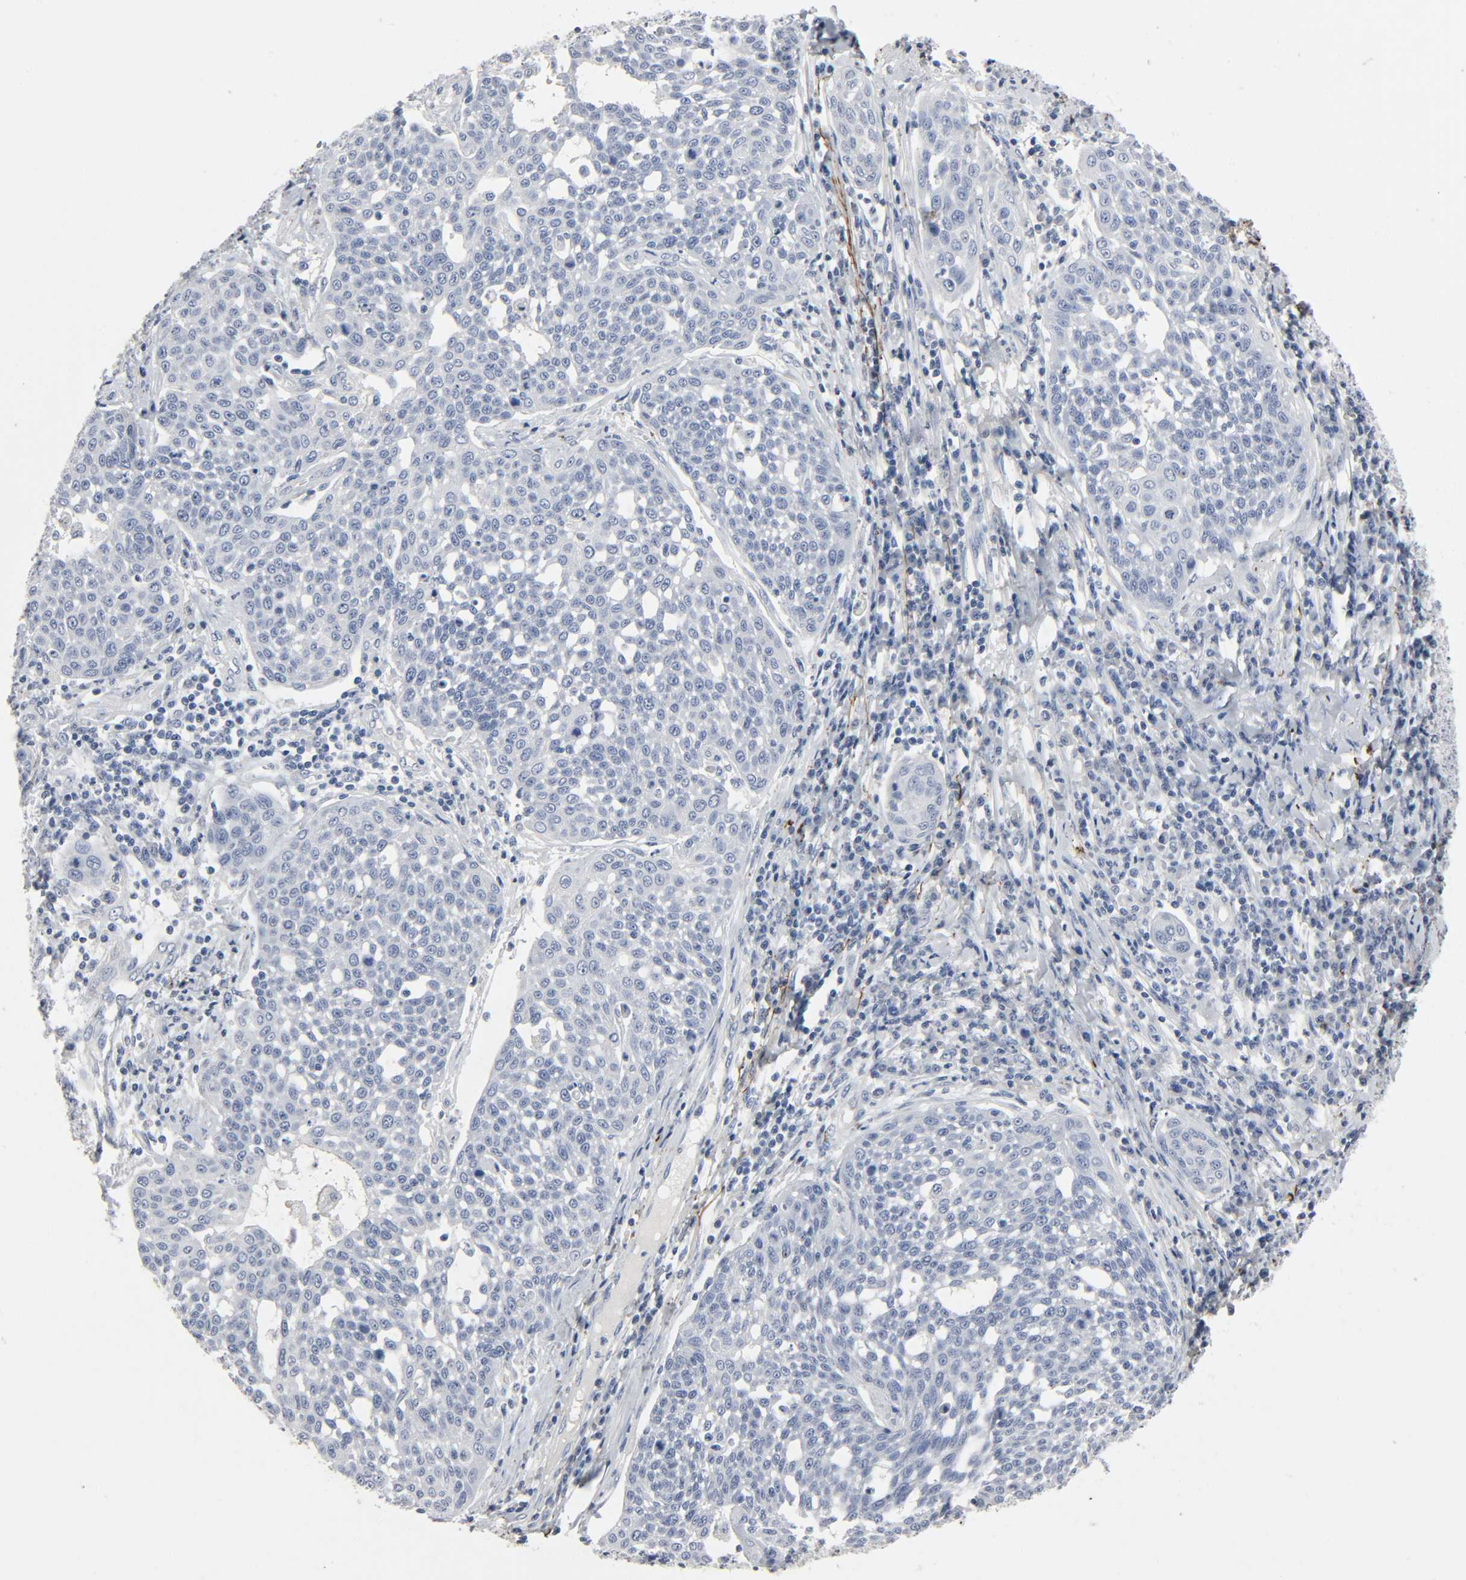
{"staining": {"intensity": "negative", "quantity": "none", "location": "none"}, "tissue": "cervical cancer", "cell_type": "Tumor cells", "image_type": "cancer", "snomed": [{"axis": "morphology", "description": "Squamous cell carcinoma, NOS"}, {"axis": "topography", "description": "Cervix"}], "caption": "Immunohistochemistry (IHC) of cervical cancer (squamous cell carcinoma) displays no positivity in tumor cells.", "gene": "FBLN5", "patient": {"sex": "female", "age": 34}}